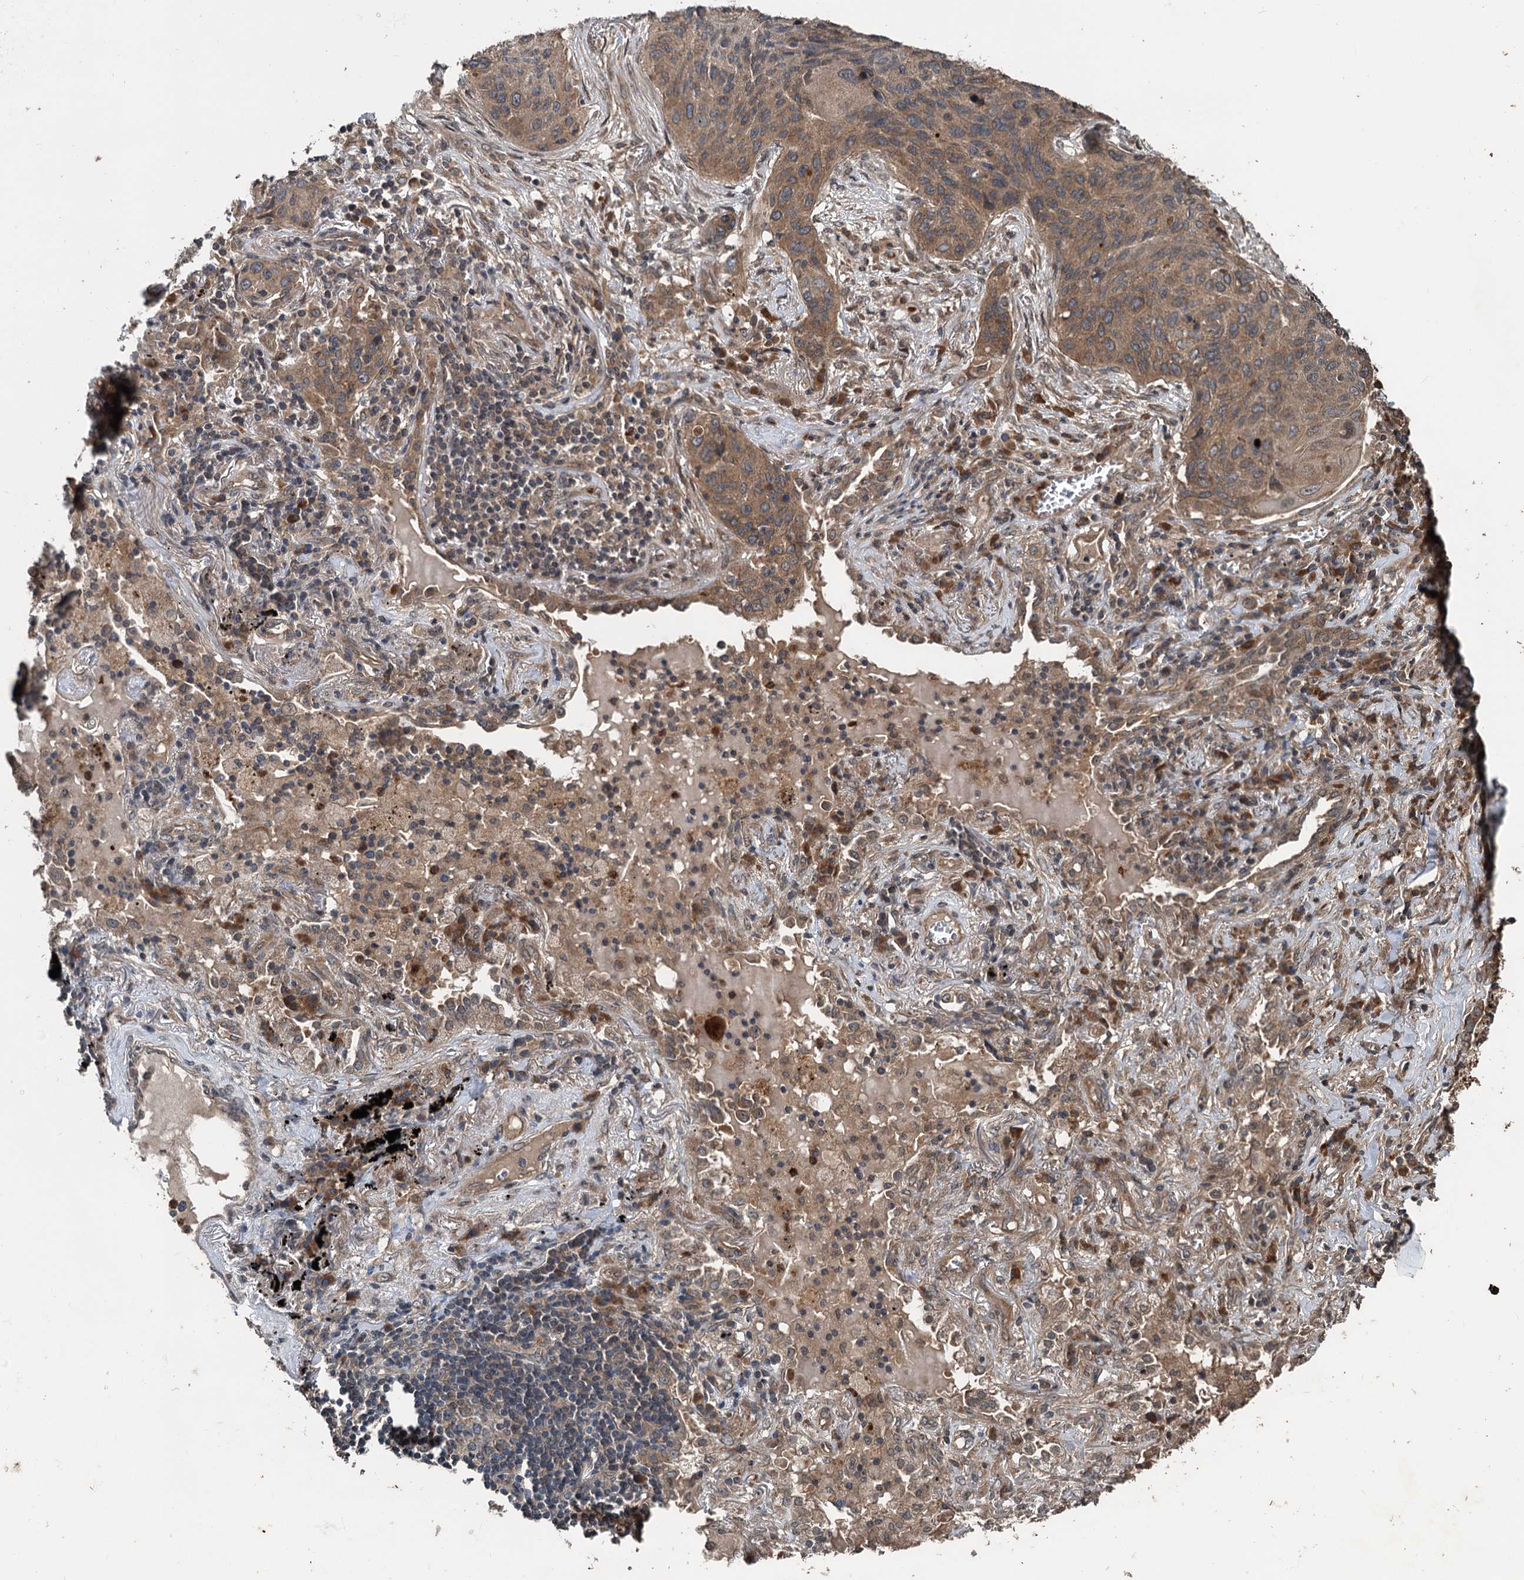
{"staining": {"intensity": "moderate", "quantity": "25%-75%", "location": "cytoplasmic/membranous"}, "tissue": "lung cancer", "cell_type": "Tumor cells", "image_type": "cancer", "snomed": [{"axis": "morphology", "description": "Squamous cell carcinoma, NOS"}, {"axis": "topography", "description": "Lung"}], "caption": "Protein staining of lung squamous cell carcinoma tissue demonstrates moderate cytoplasmic/membranous positivity in about 25%-75% of tumor cells.", "gene": "N4BP2L2", "patient": {"sex": "female", "age": 63}}